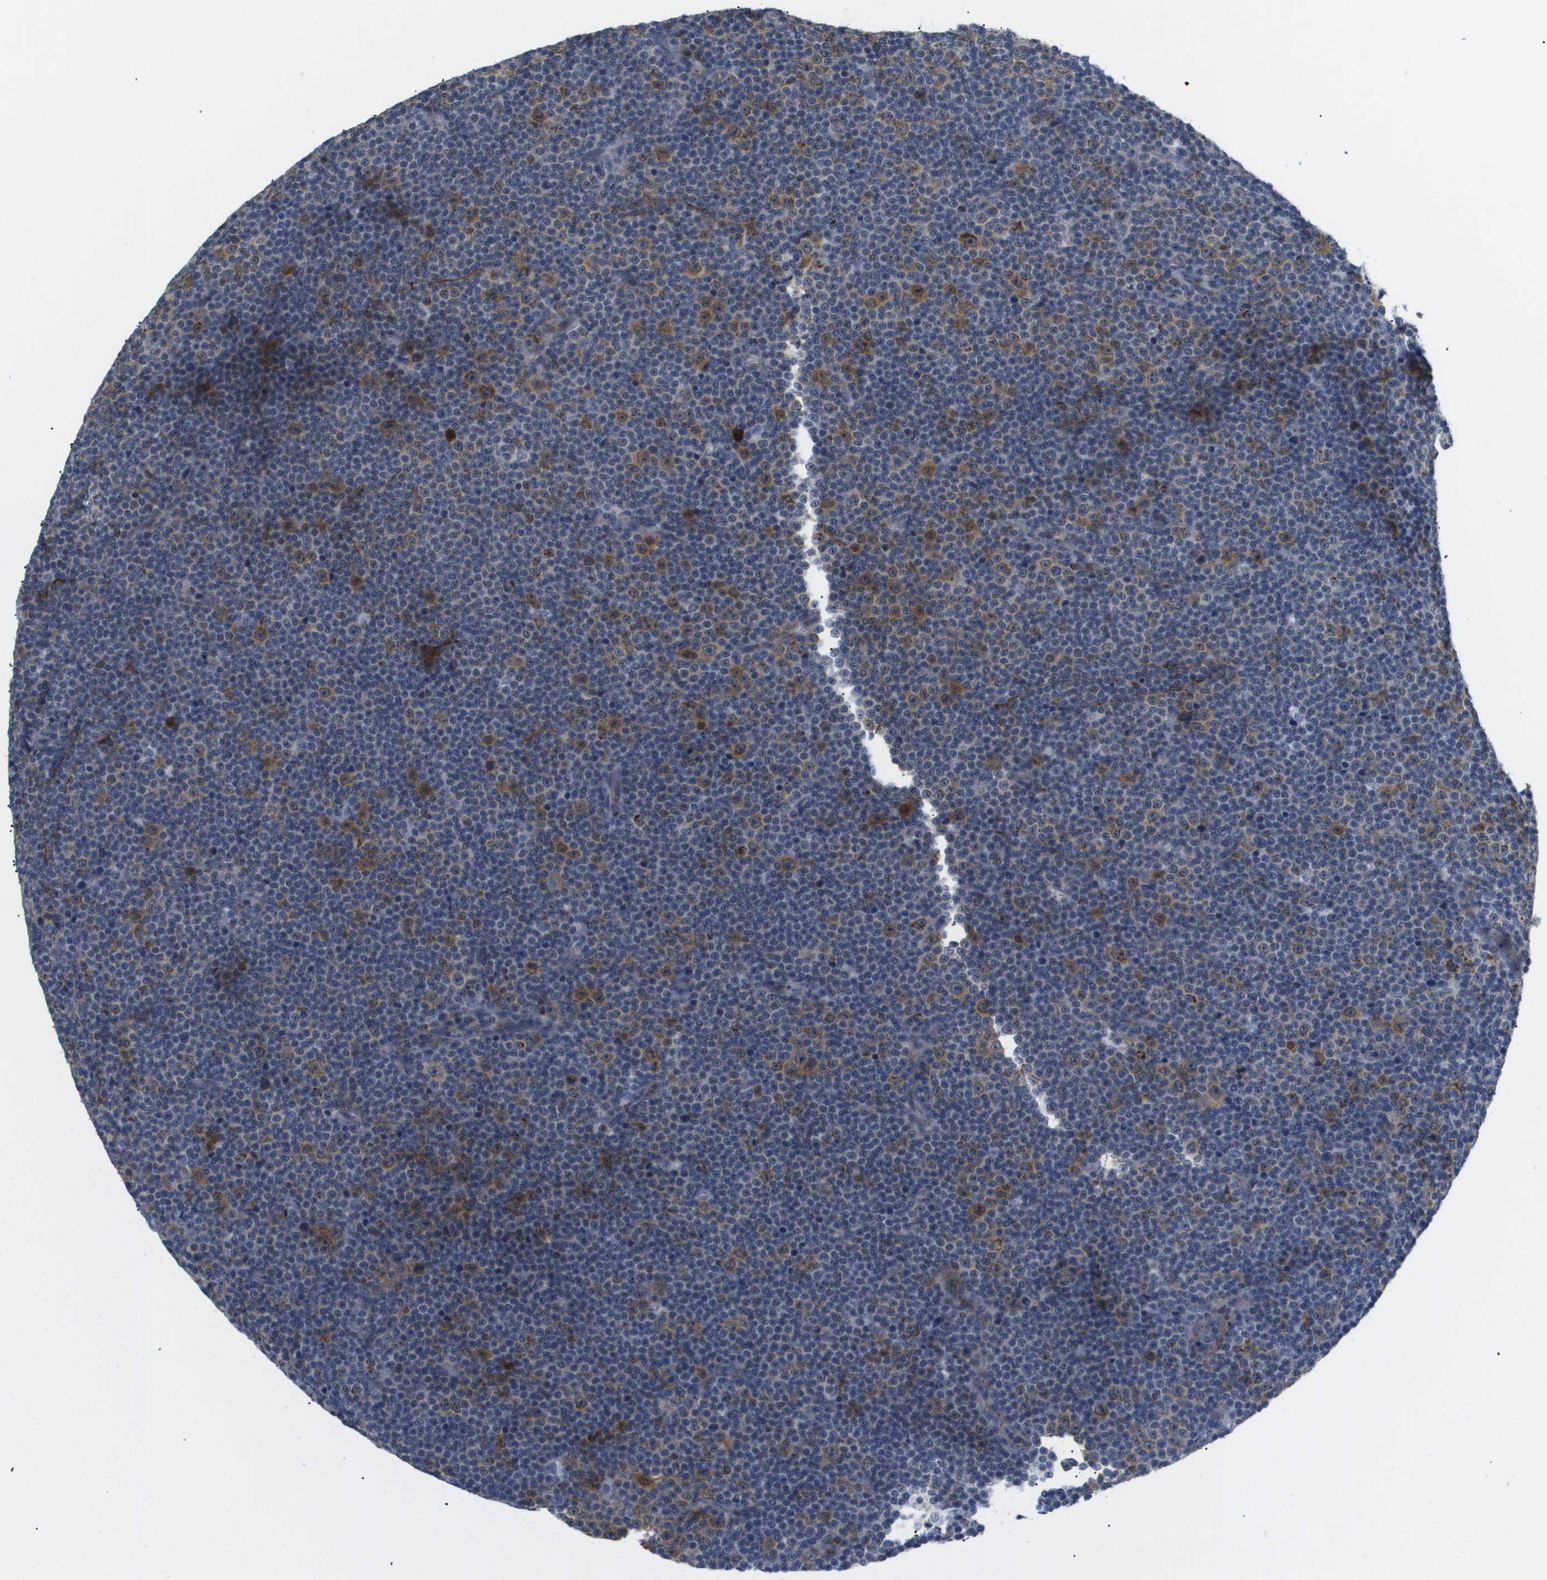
{"staining": {"intensity": "moderate", "quantity": "<25%", "location": "cytoplasmic/membranous"}, "tissue": "lymphoma", "cell_type": "Tumor cells", "image_type": "cancer", "snomed": [{"axis": "morphology", "description": "Malignant lymphoma, non-Hodgkin's type, Low grade"}, {"axis": "topography", "description": "Lymph node"}], "caption": "Immunohistochemical staining of human lymphoma shows low levels of moderate cytoplasmic/membranous protein expression in approximately <25% of tumor cells.", "gene": "OTUD5", "patient": {"sex": "female", "age": 67}}